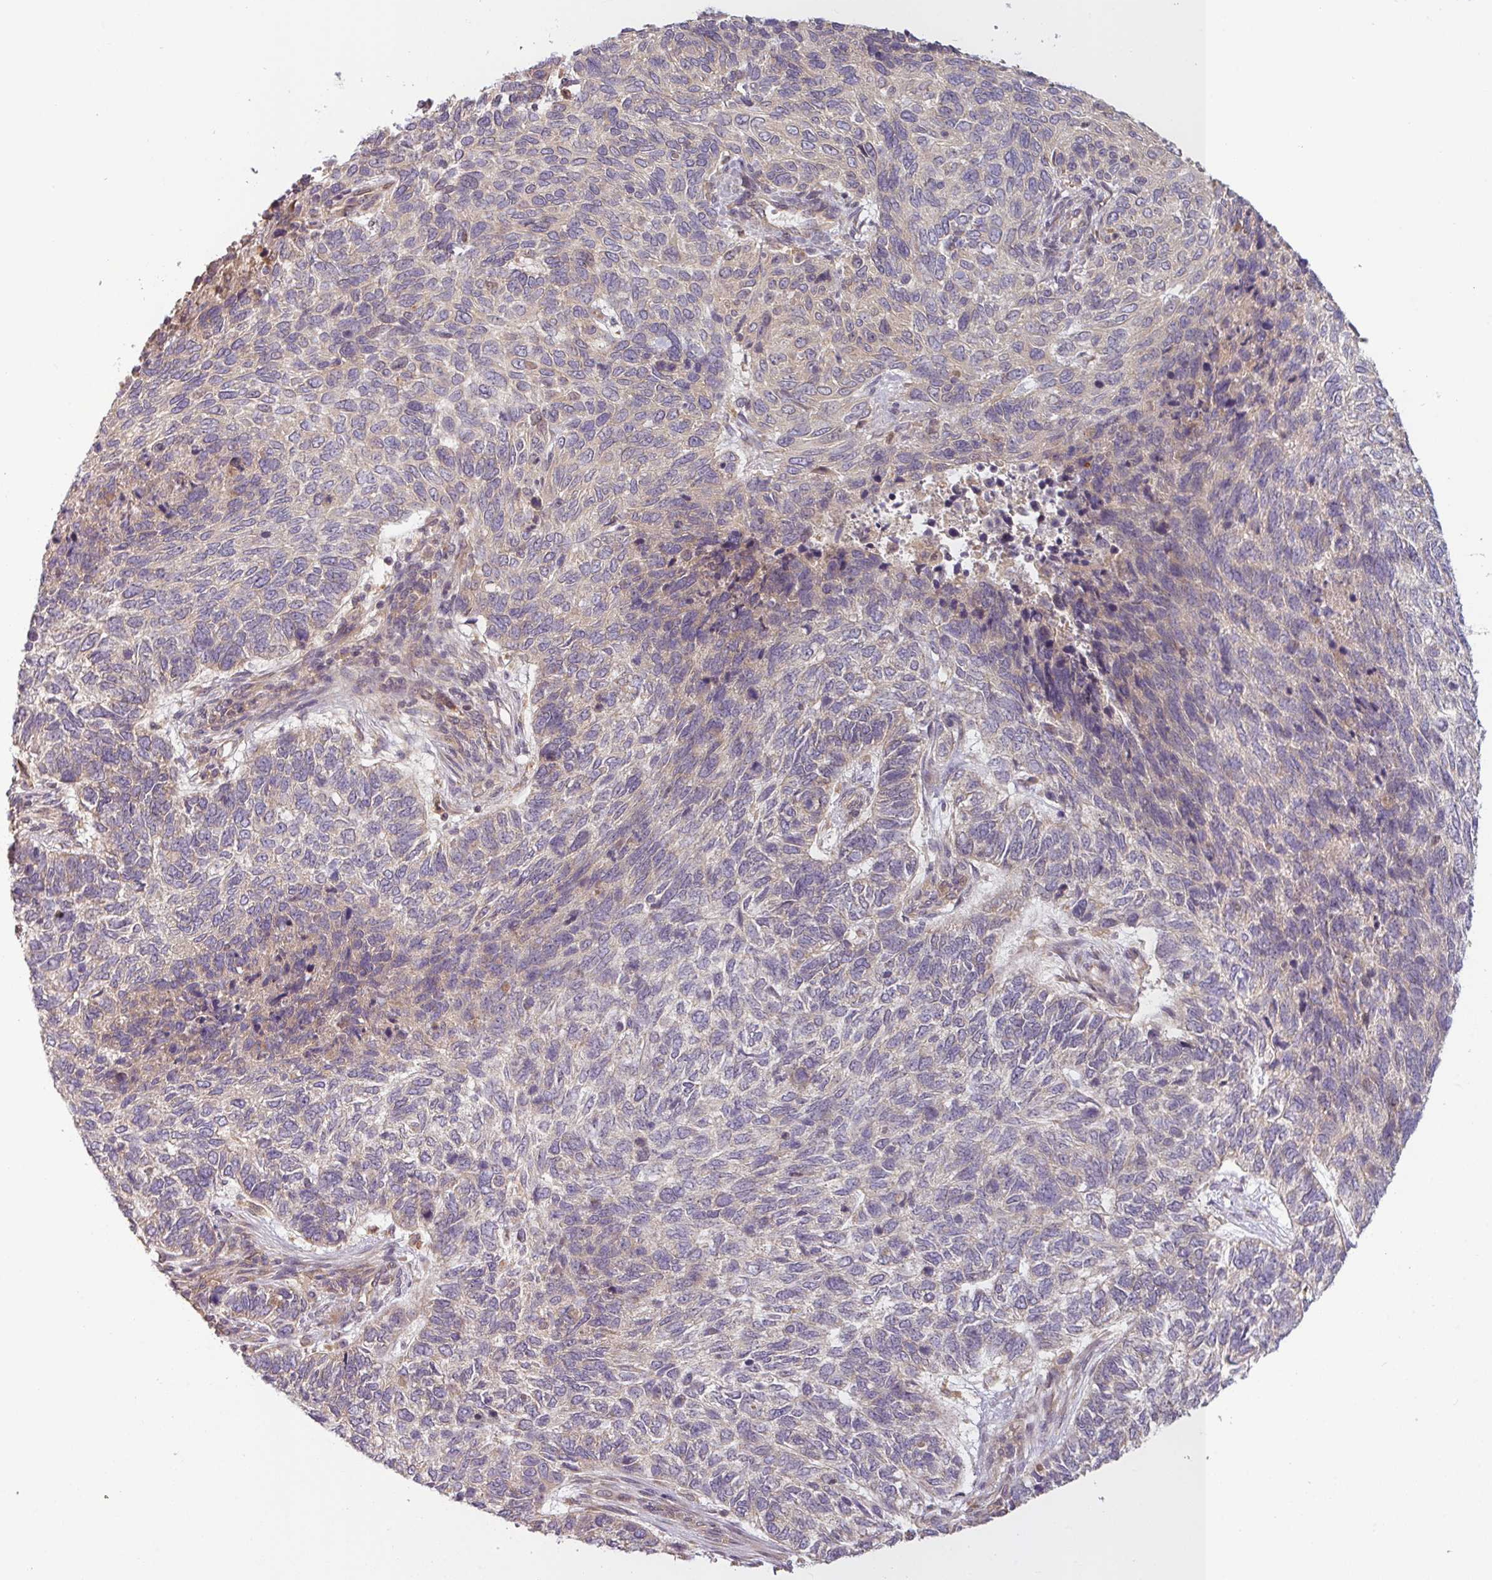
{"staining": {"intensity": "weak", "quantity": "<25%", "location": "cytoplasmic/membranous"}, "tissue": "skin cancer", "cell_type": "Tumor cells", "image_type": "cancer", "snomed": [{"axis": "morphology", "description": "Basal cell carcinoma"}, {"axis": "topography", "description": "Skin"}], "caption": "DAB immunohistochemical staining of human skin cancer (basal cell carcinoma) exhibits no significant expression in tumor cells. (DAB (3,3'-diaminobenzidine) immunohistochemistry visualized using brightfield microscopy, high magnification).", "gene": "RNF31", "patient": {"sex": "female", "age": 65}}